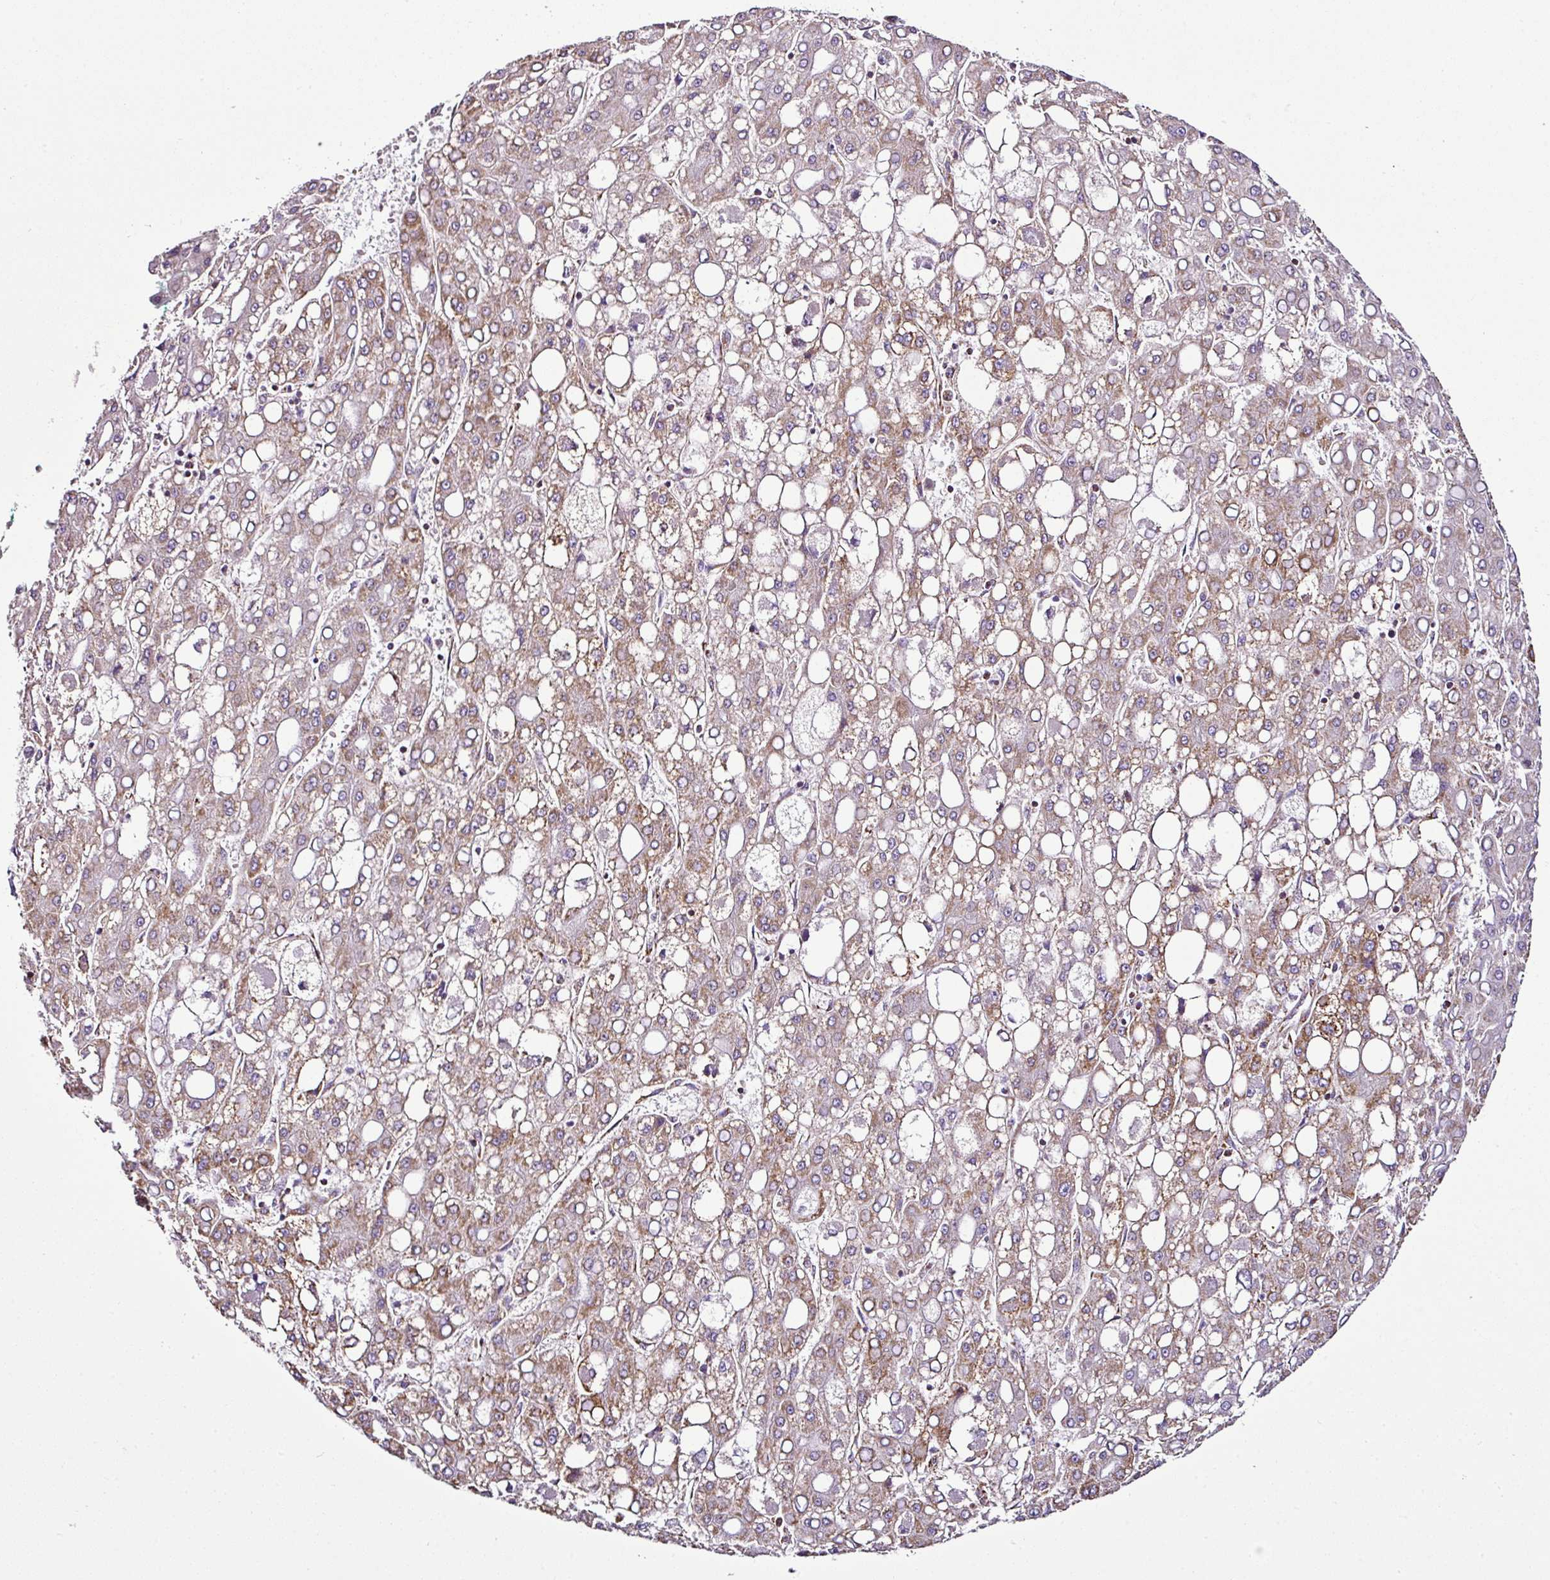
{"staining": {"intensity": "moderate", "quantity": ">75%", "location": "cytoplasmic/membranous"}, "tissue": "liver cancer", "cell_type": "Tumor cells", "image_type": "cancer", "snomed": [{"axis": "morphology", "description": "Carcinoma, Hepatocellular, NOS"}, {"axis": "topography", "description": "Liver"}], "caption": "High-magnification brightfield microscopy of hepatocellular carcinoma (liver) stained with DAB (3,3'-diaminobenzidine) (brown) and counterstained with hematoxylin (blue). tumor cells exhibit moderate cytoplasmic/membranous positivity is identified in about>75% of cells.", "gene": "DPAGT1", "patient": {"sex": "male", "age": 65}}